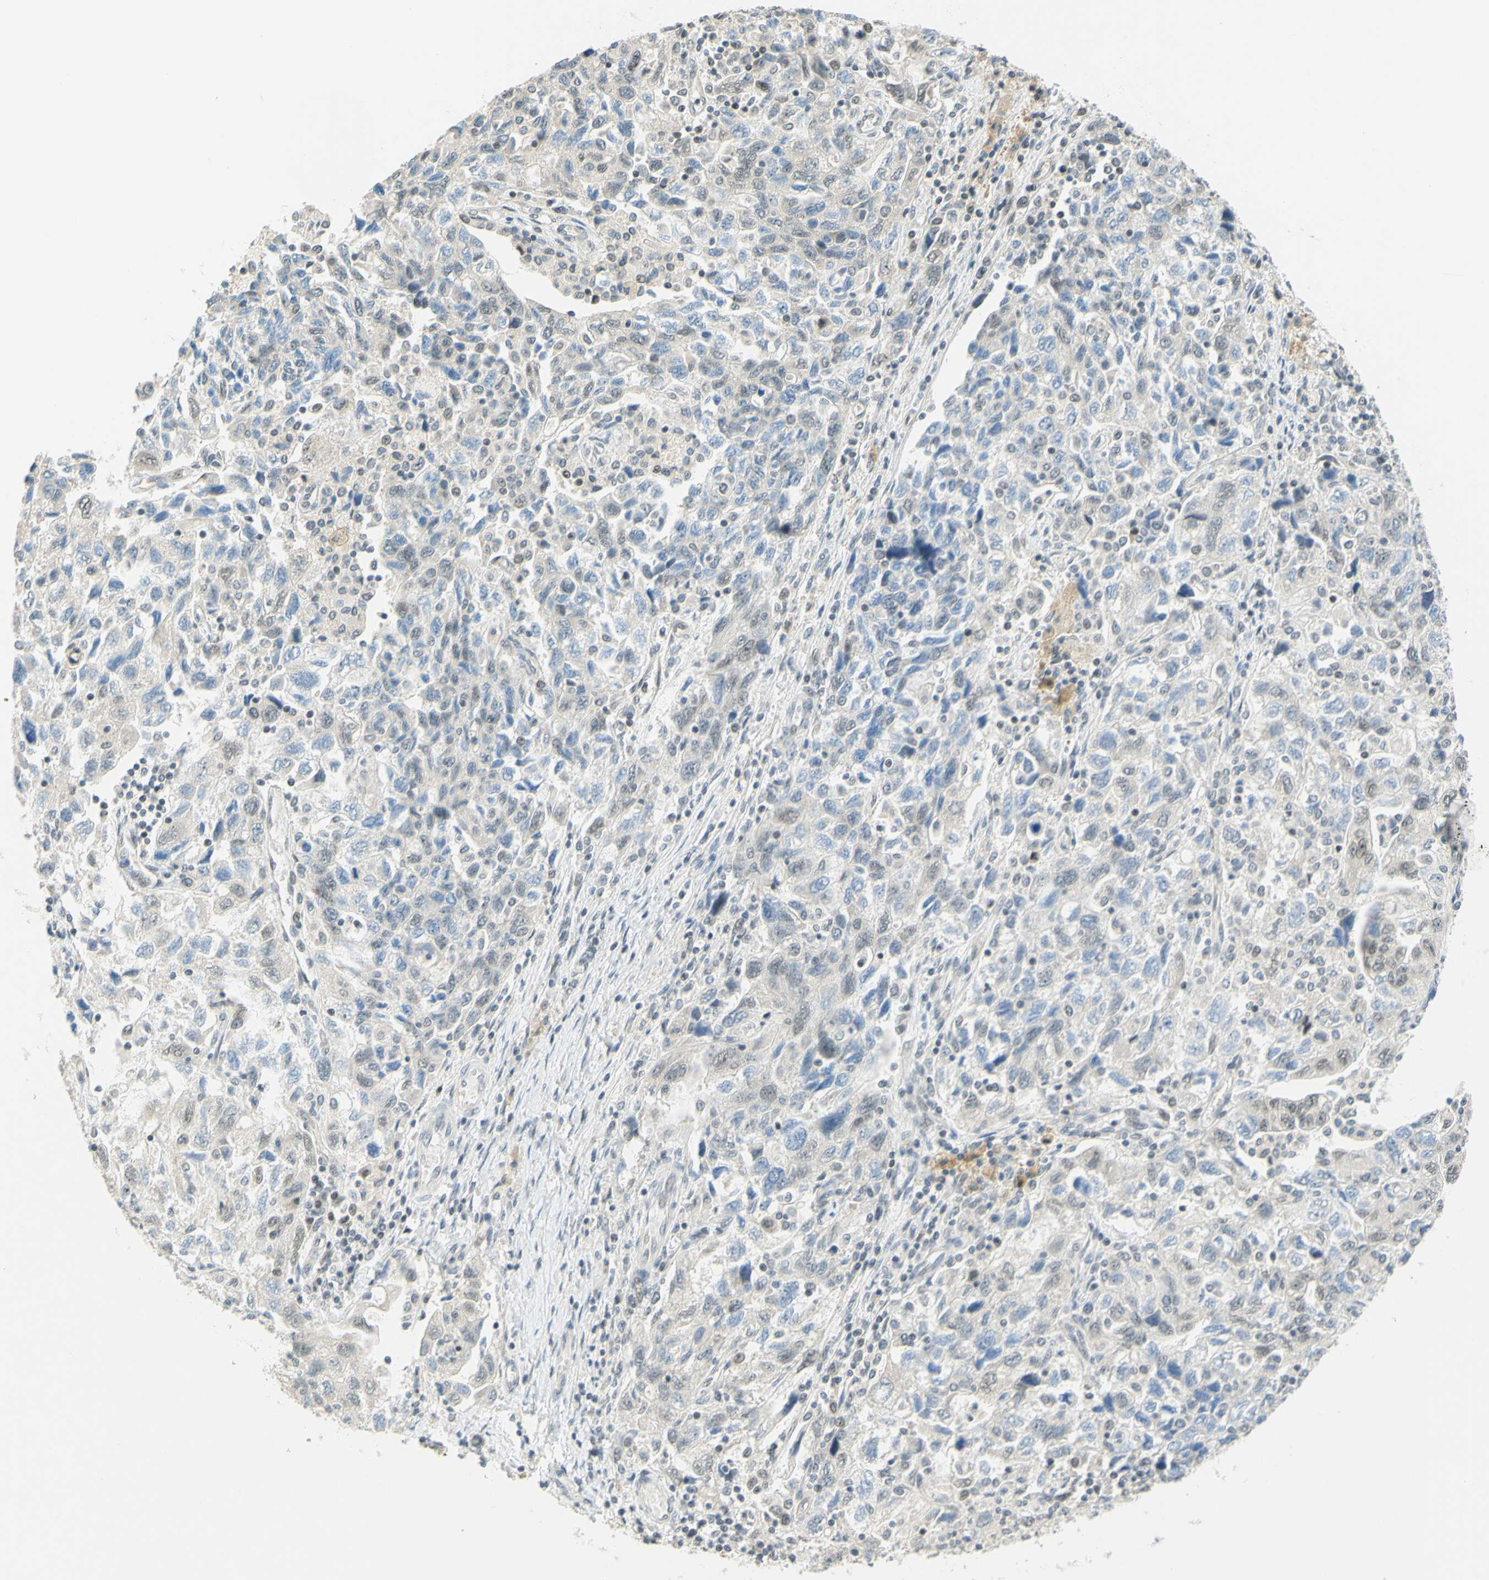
{"staining": {"intensity": "negative", "quantity": "none", "location": "none"}, "tissue": "ovarian cancer", "cell_type": "Tumor cells", "image_type": "cancer", "snomed": [{"axis": "morphology", "description": "Carcinoma, NOS"}, {"axis": "morphology", "description": "Cystadenocarcinoma, serous, NOS"}, {"axis": "topography", "description": "Ovary"}], "caption": "A micrograph of serous cystadenocarcinoma (ovarian) stained for a protein demonstrates no brown staining in tumor cells.", "gene": "C2CD2L", "patient": {"sex": "female", "age": 69}}